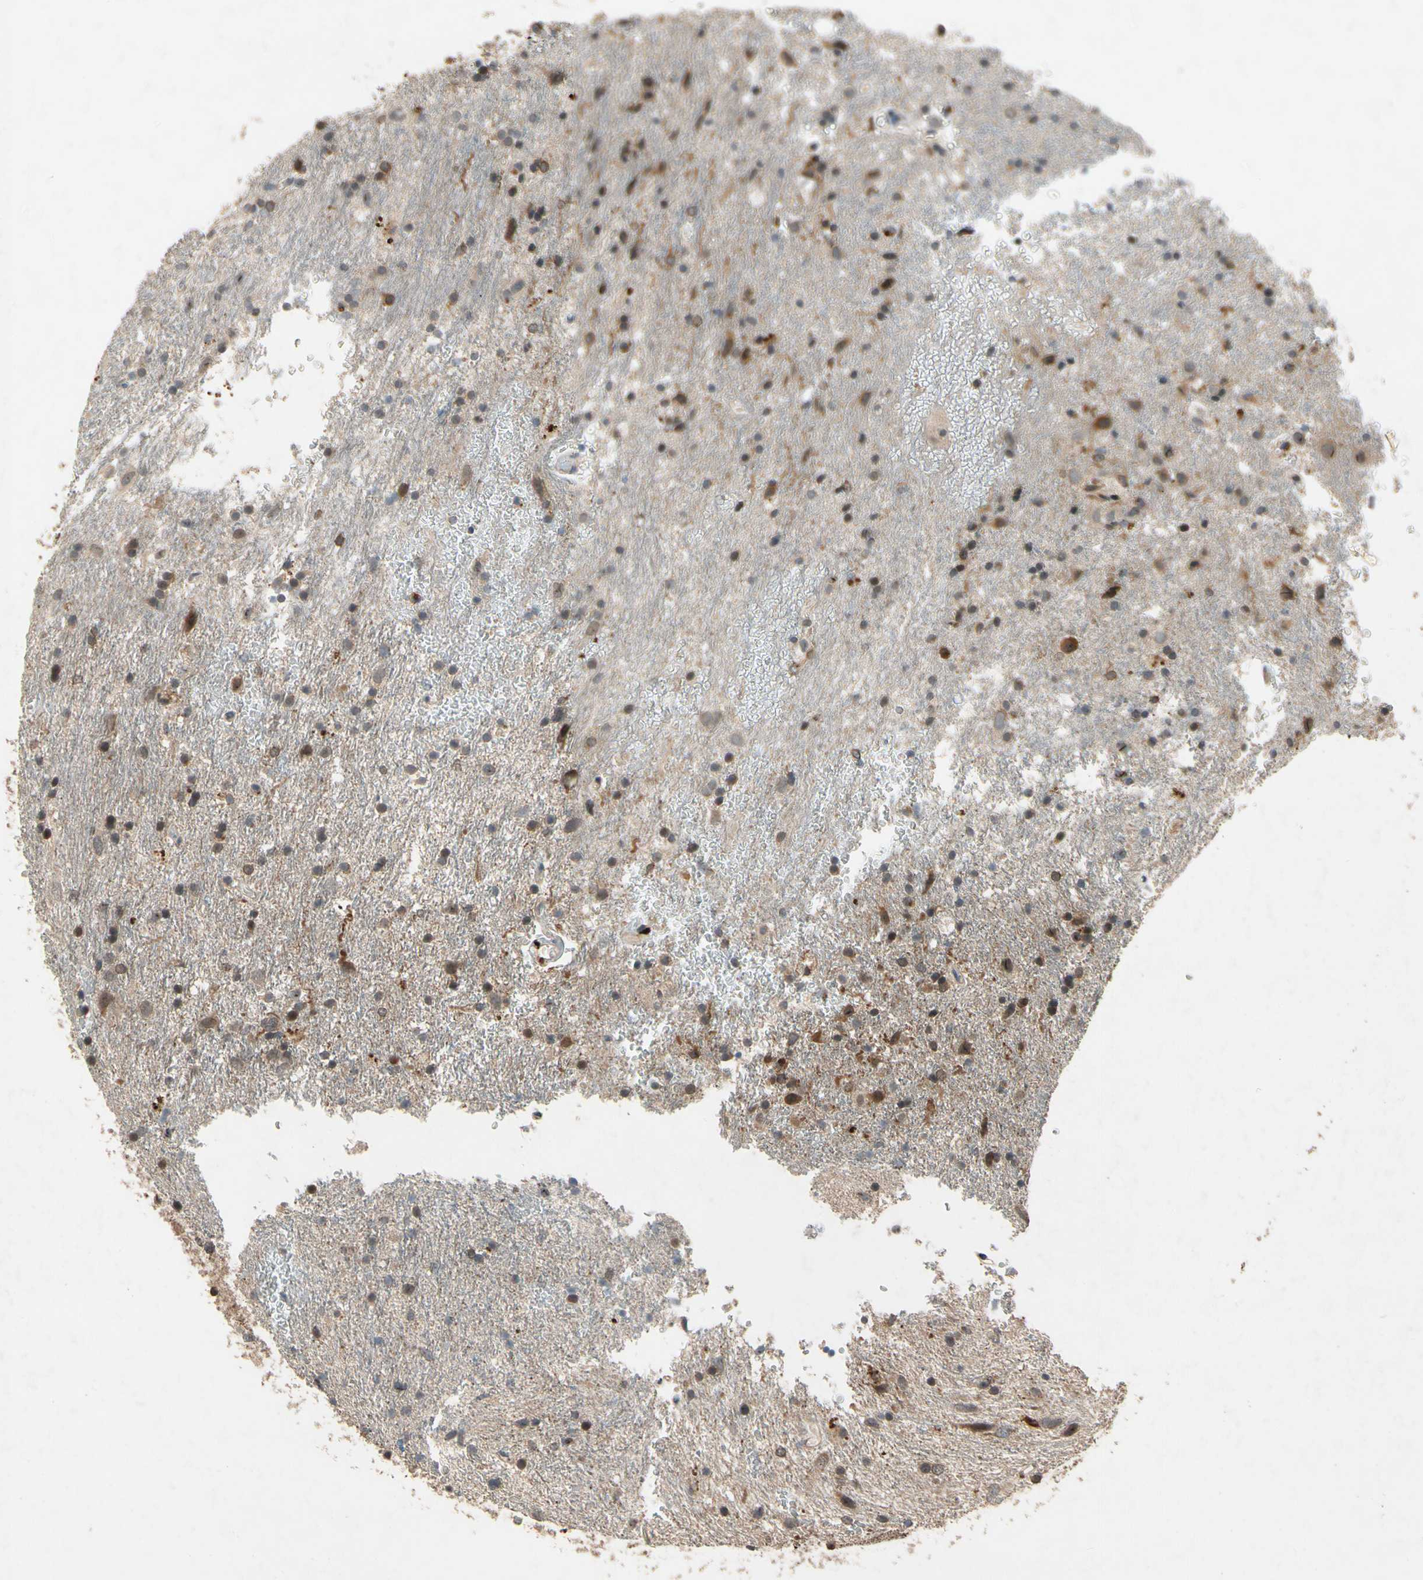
{"staining": {"intensity": "moderate", "quantity": "25%-75%", "location": "cytoplasmic/membranous,nuclear"}, "tissue": "glioma", "cell_type": "Tumor cells", "image_type": "cancer", "snomed": [{"axis": "morphology", "description": "Glioma, malignant, Low grade"}, {"axis": "topography", "description": "Brain"}], "caption": "Moderate cytoplasmic/membranous and nuclear expression for a protein is present in about 25%-75% of tumor cells of glioma using immunohistochemistry.", "gene": "DPY19L3", "patient": {"sex": "male", "age": 77}}